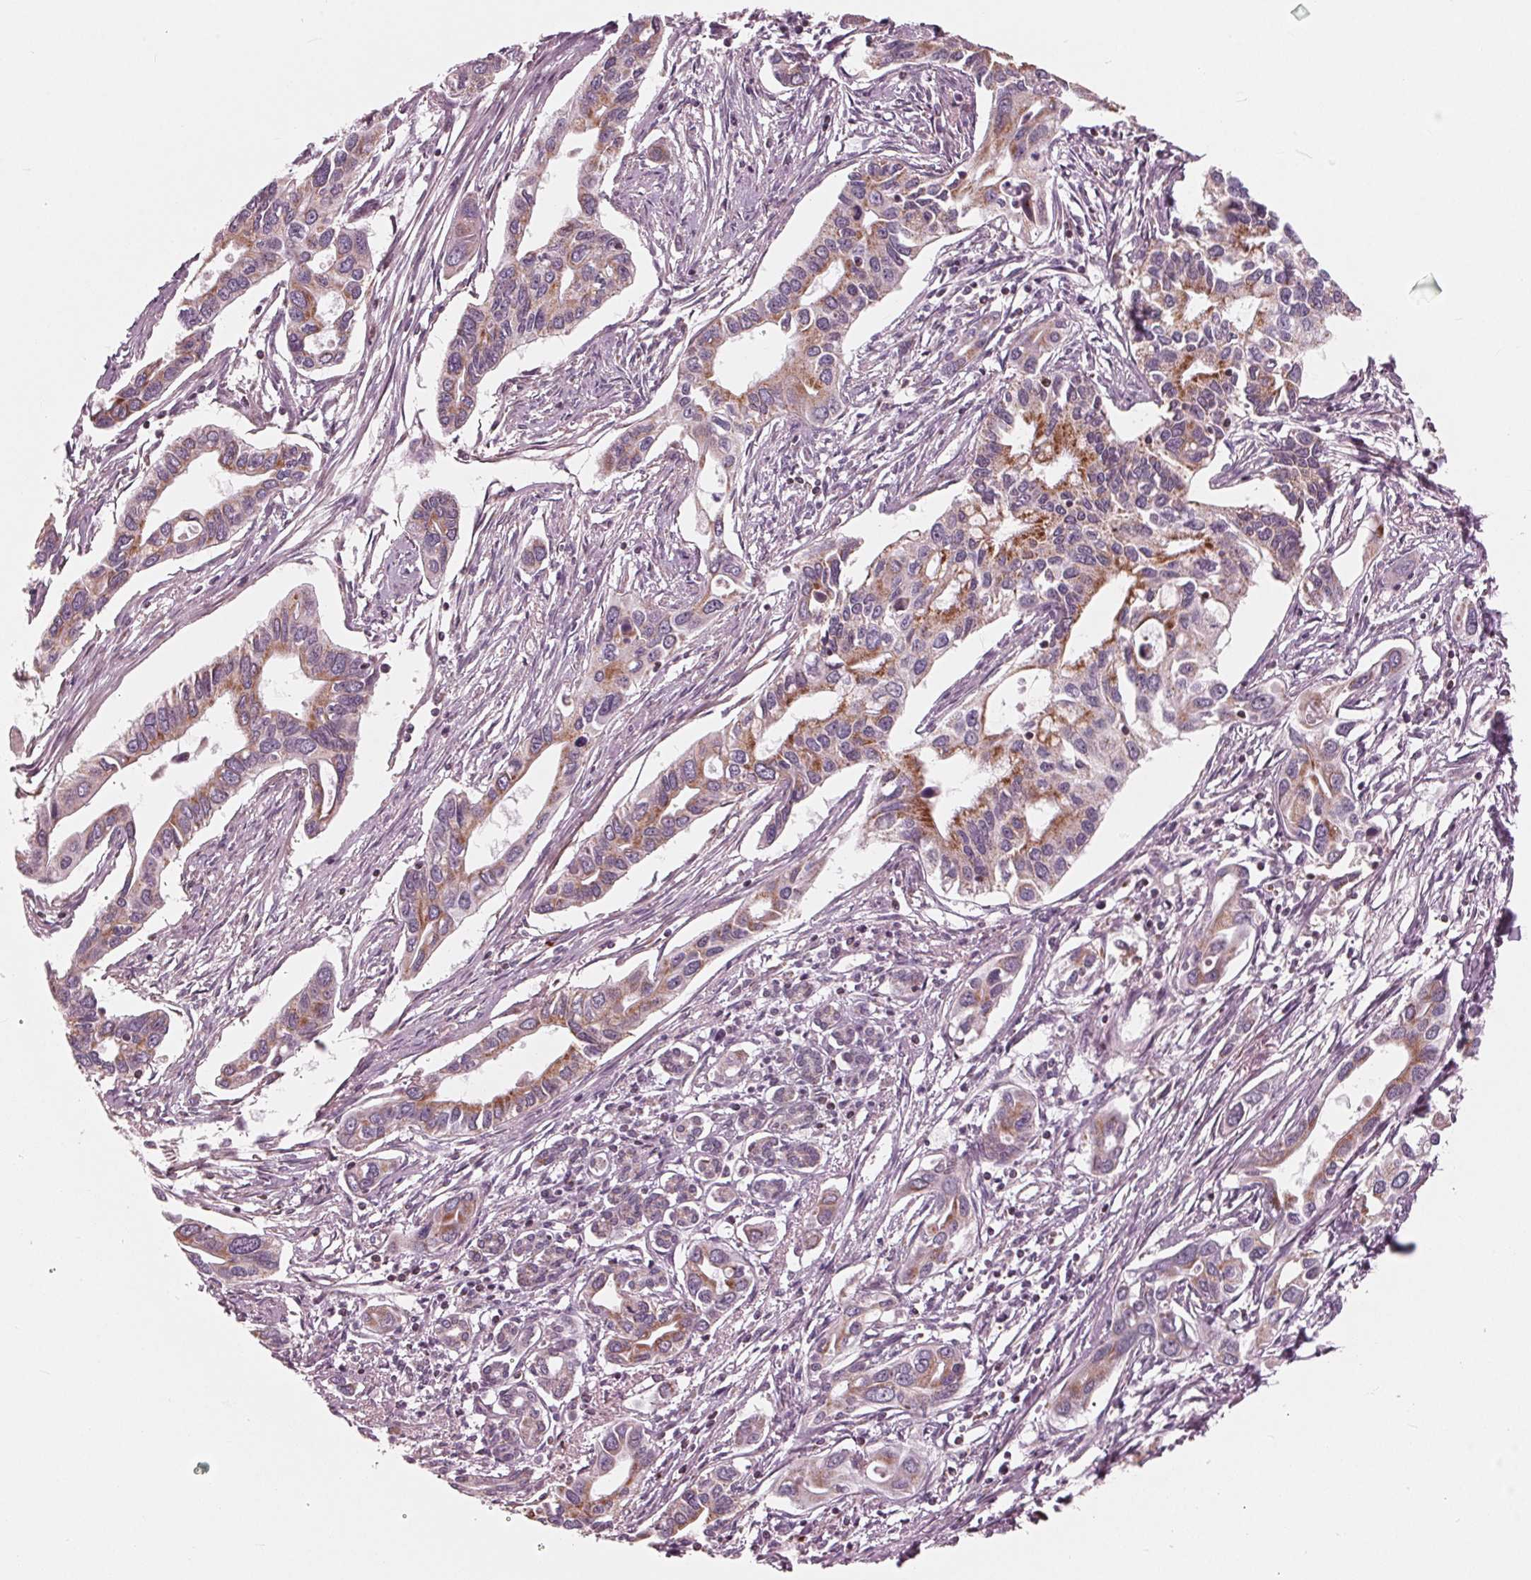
{"staining": {"intensity": "moderate", "quantity": "25%-75%", "location": "cytoplasmic/membranous"}, "tissue": "pancreatic cancer", "cell_type": "Tumor cells", "image_type": "cancer", "snomed": [{"axis": "morphology", "description": "Adenocarcinoma, NOS"}, {"axis": "topography", "description": "Pancreas"}], "caption": "Pancreatic cancer (adenocarcinoma) stained with a protein marker reveals moderate staining in tumor cells.", "gene": "DCAF4L2", "patient": {"sex": "male", "age": 60}}